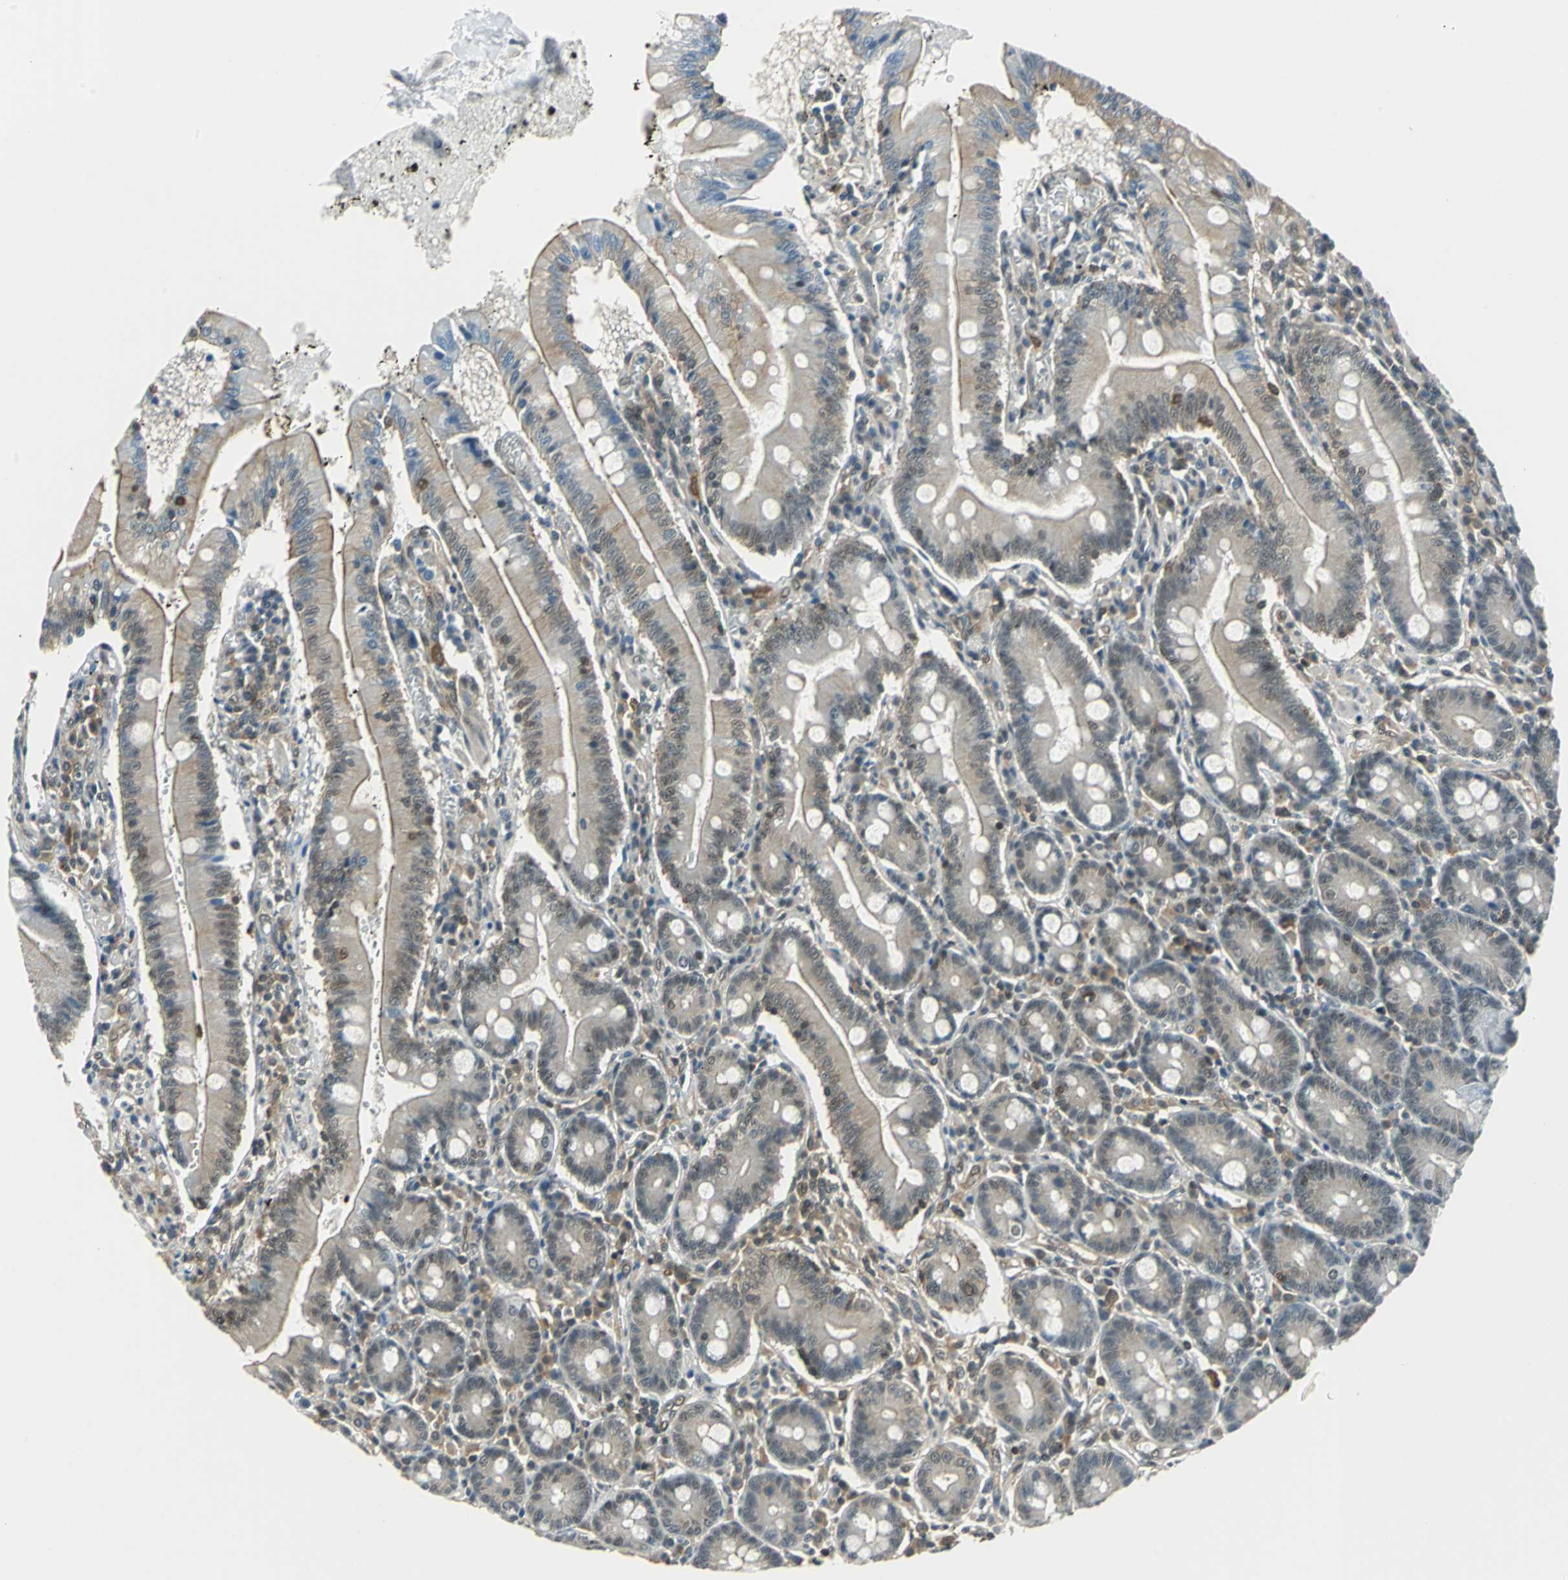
{"staining": {"intensity": "moderate", "quantity": "25%-75%", "location": "cytoplasmic/membranous,nuclear"}, "tissue": "small intestine", "cell_type": "Glandular cells", "image_type": "normal", "snomed": [{"axis": "morphology", "description": "Normal tissue, NOS"}, {"axis": "topography", "description": "Small intestine"}], "caption": "DAB immunohistochemical staining of unremarkable small intestine exhibits moderate cytoplasmic/membranous,nuclear protein expression in about 25%-75% of glandular cells.", "gene": "ARPC3", "patient": {"sex": "male", "age": 71}}